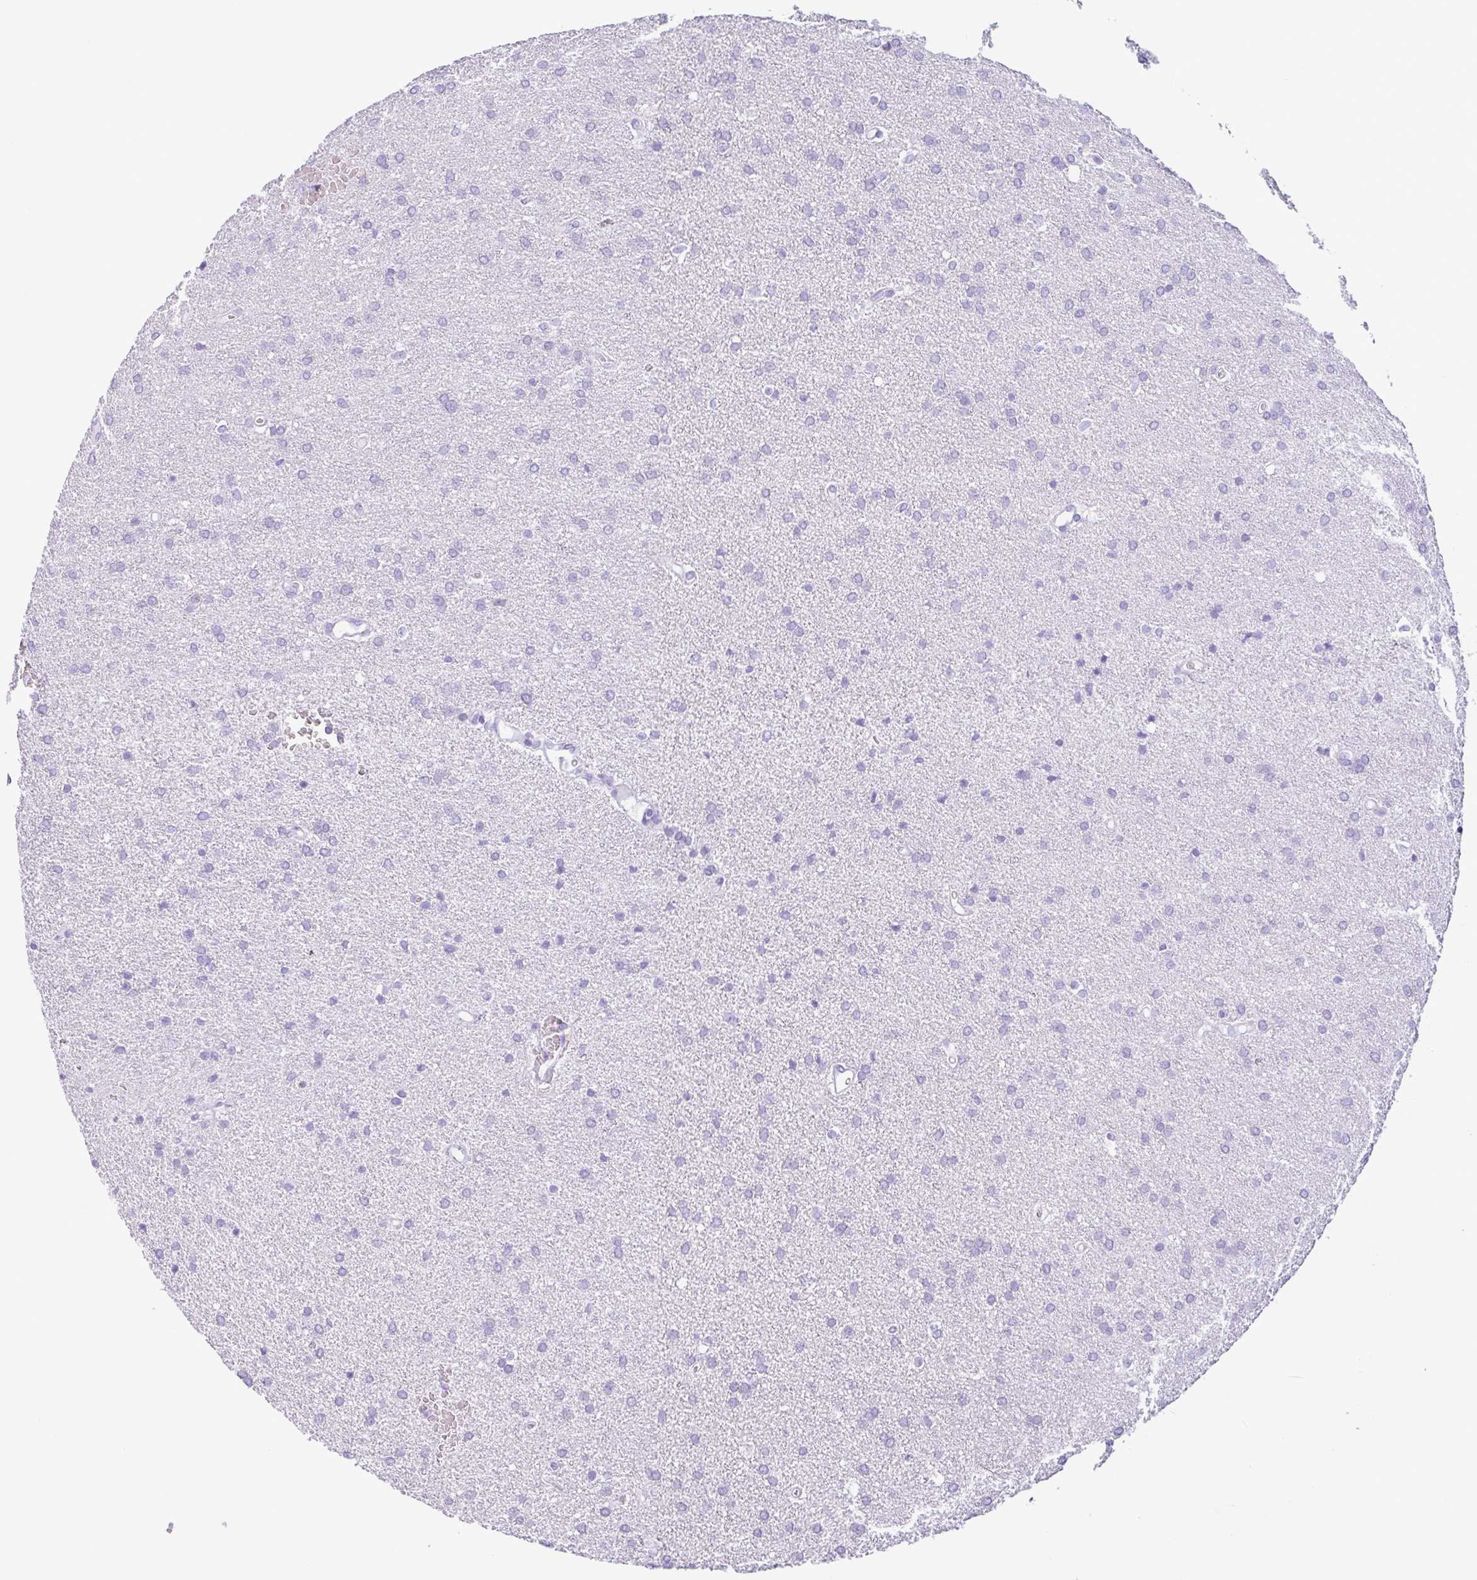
{"staining": {"intensity": "negative", "quantity": "none", "location": "none"}, "tissue": "glioma", "cell_type": "Tumor cells", "image_type": "cancer", "snomed": [{"axis": "morphology", "description": "Glioma, malignant, Low grade"}, {"axis": "topography", "description": "Brain"}], "caption": "Photomicrograph shows no protein staining in tumor cells of glioma tissue.", "gene": "CTSE", "patient": {"sex": "female", "age": 34}}